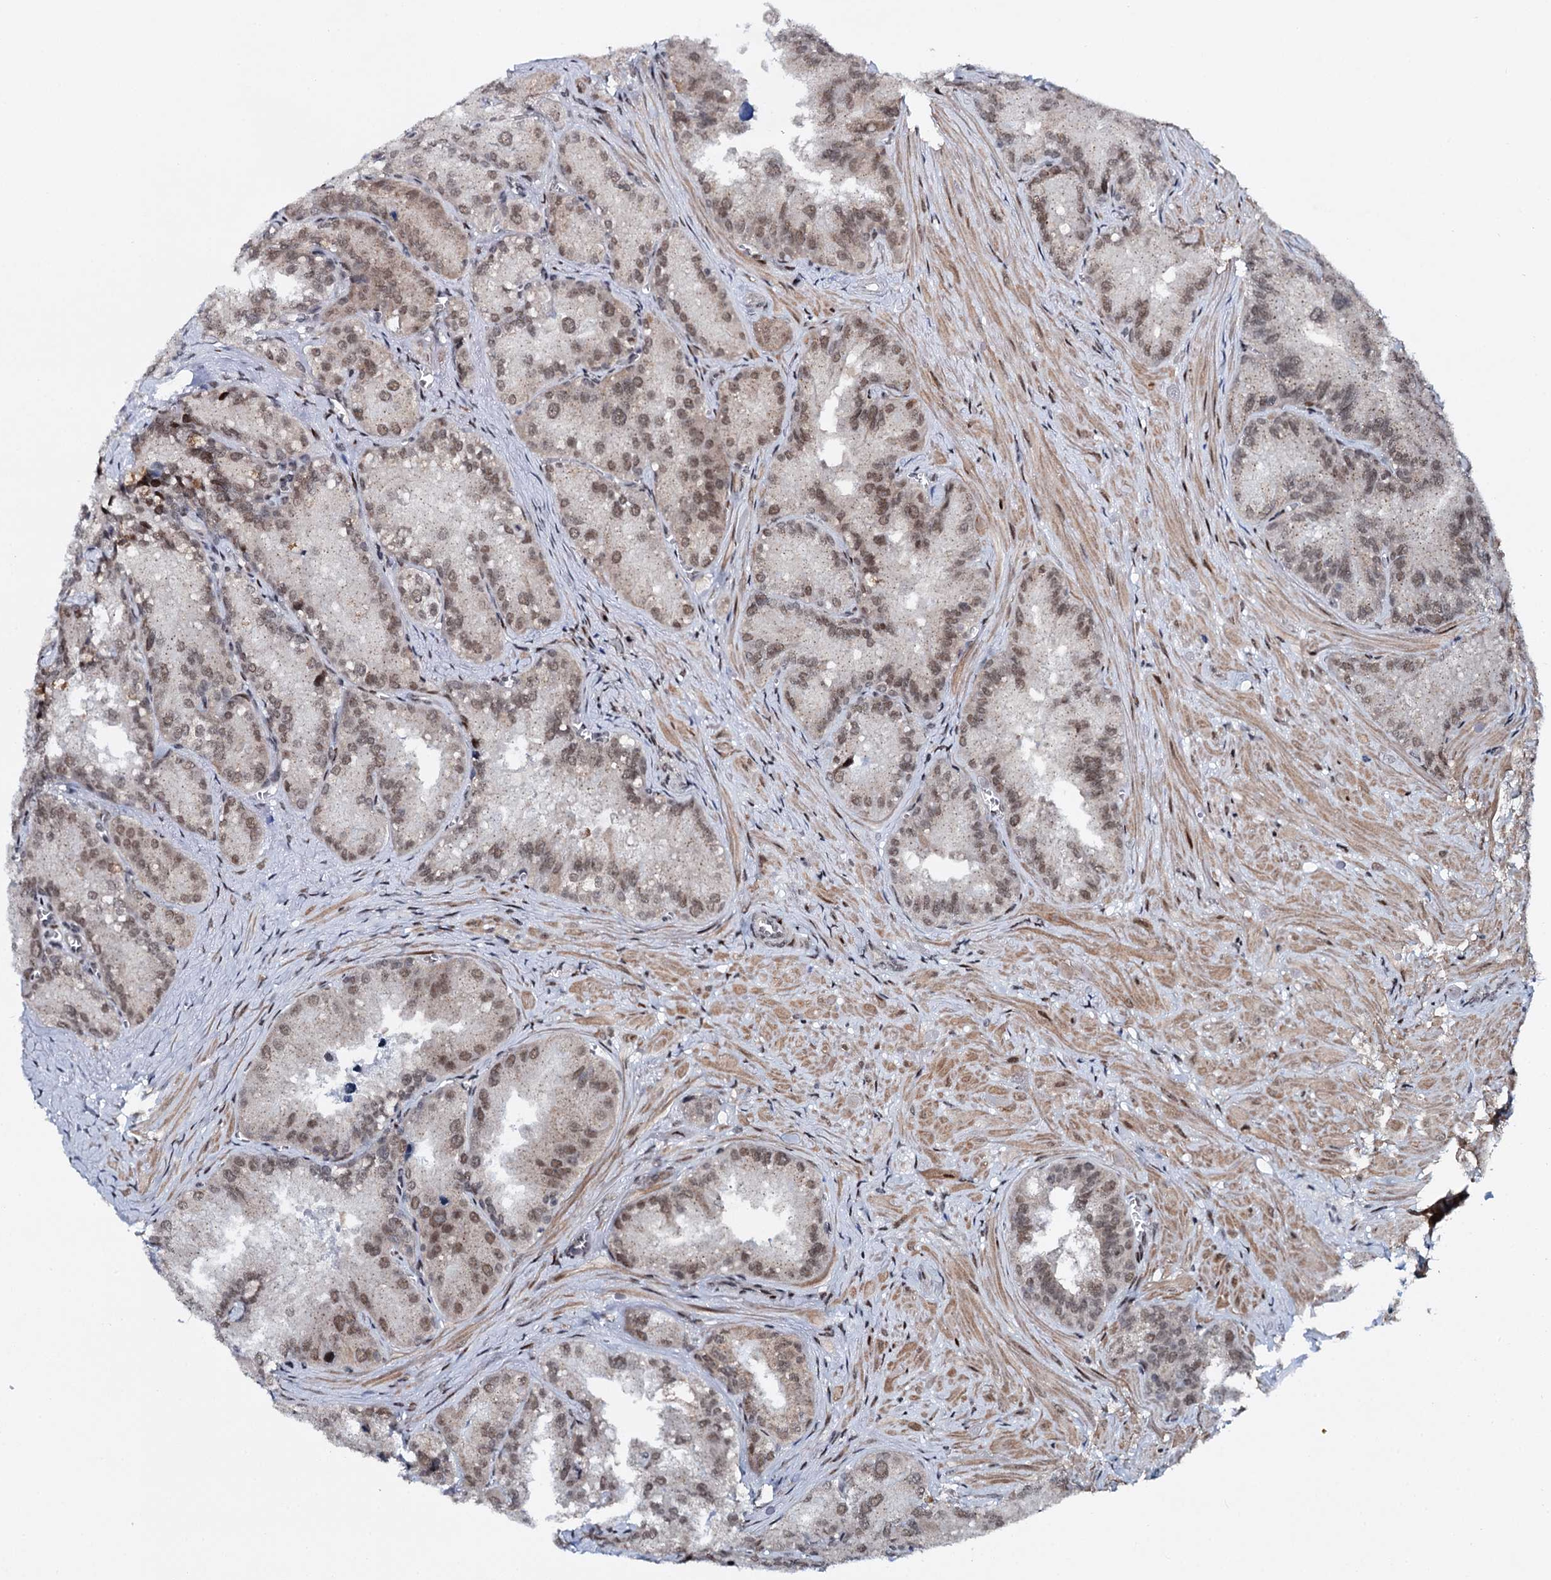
{"staining": {"intensity": "moderate", "quantity": ">75%", "location": "nuclear"}, "tissue": "seminal vesicle", "cell_type": "Glandular cells", "image_type": "normal", "snomed": [{"axis": "morphology", "description": "Normal tissue, NOS"}, {"axis": "topography", "description": "Seminal veicle"}], "caption": "DAB immunohistochemical staining of unremarkable seminal vesicle exhibits moderate nuclear protein staining in approximately >75% of glandular cells.", "gene": "RUFY2", "patient": {"sex": "male", "age": 62}}